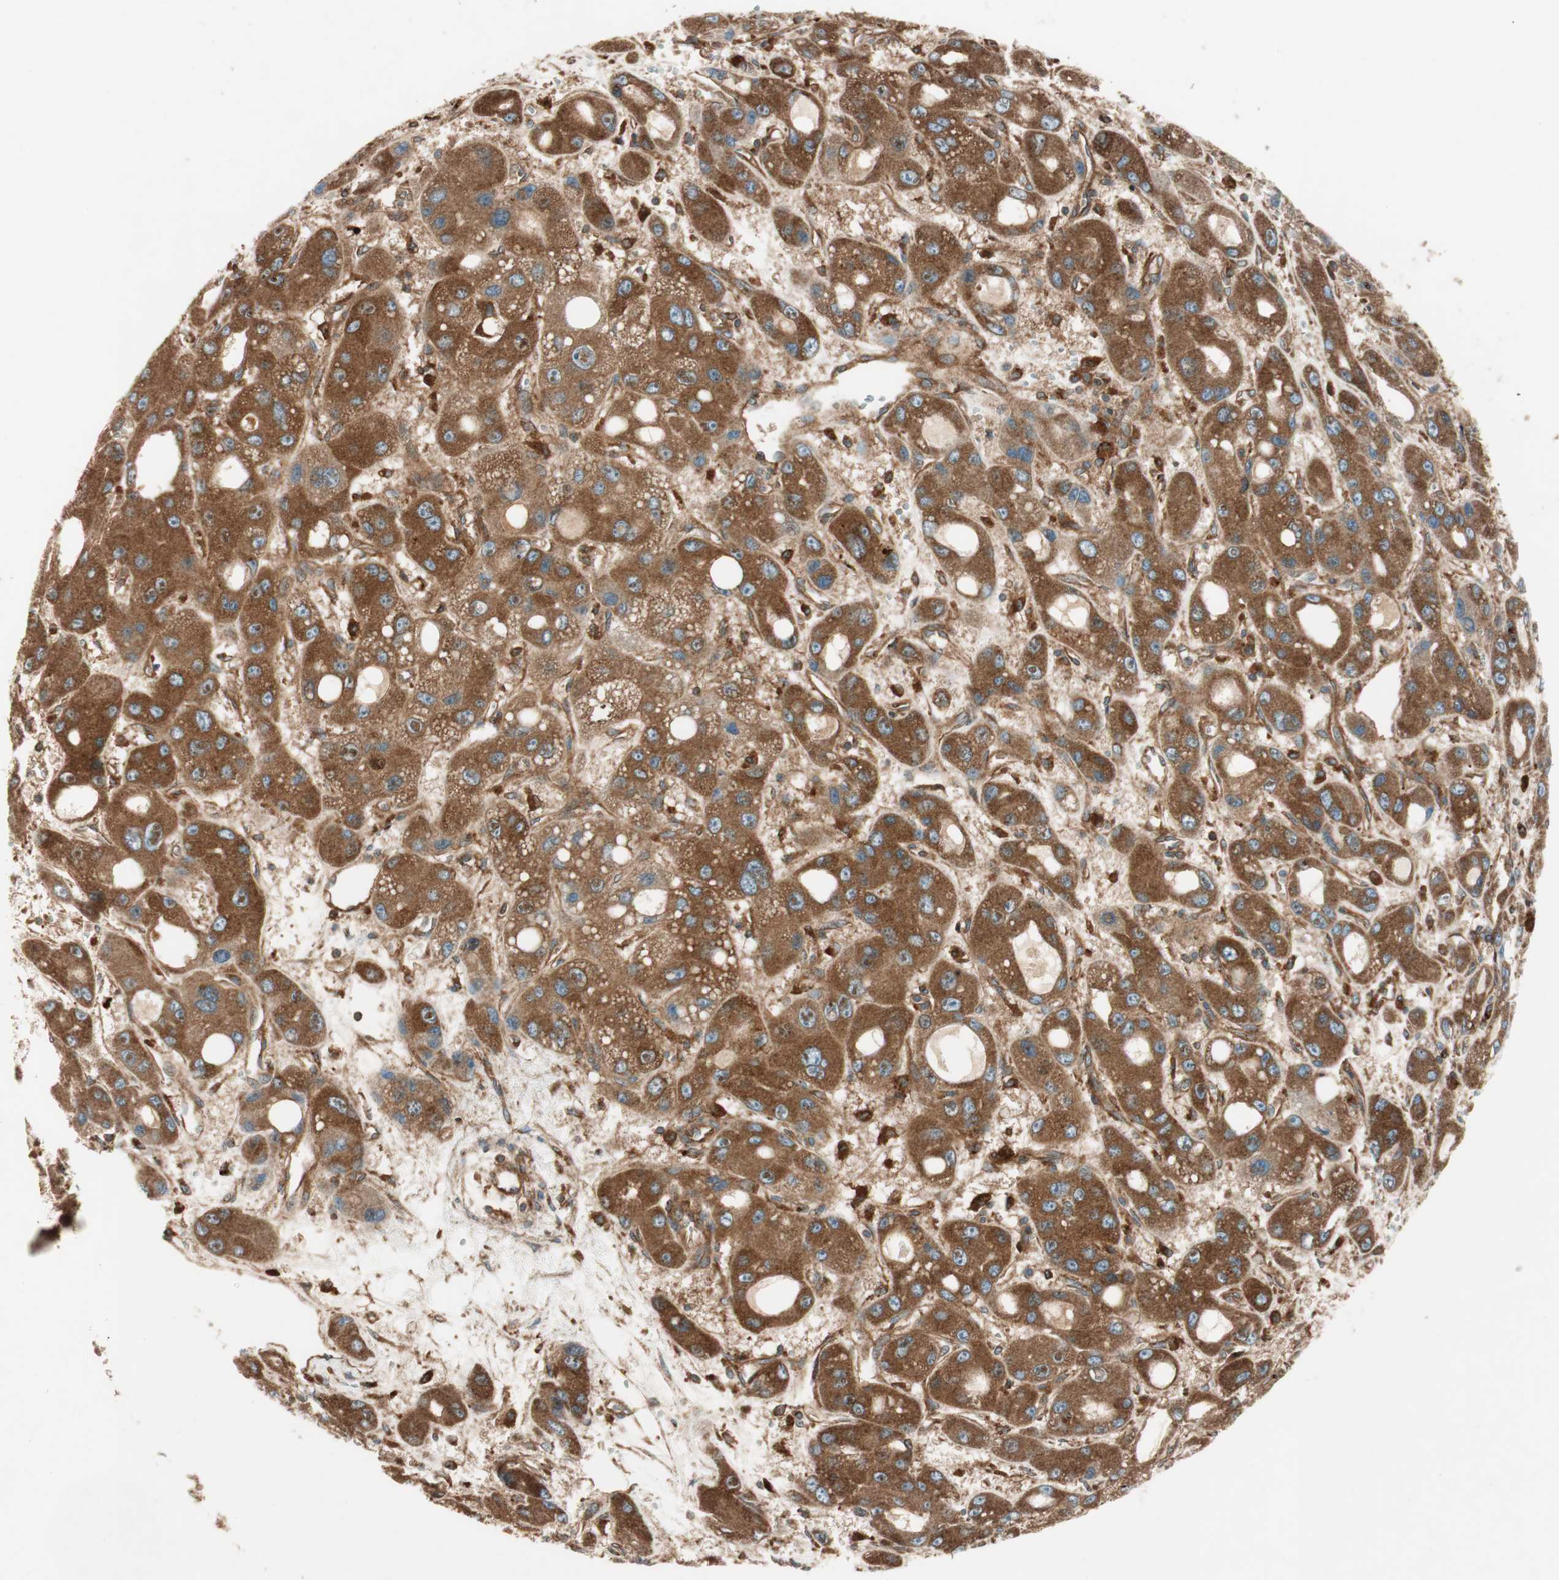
{"staining": {"intensity": "moderate", "quantity": ">75%", "location": "cytoplasmic/membranous"}, "tissue": "liver cancer", "cell_type": "Tumor cells", "image_type": "cancer", "snomed": [{"axis": "morphology", "description": "Carcinoma, Hepatocellular, NOS"}, {"axis": "topography", "description": "Liver"}], "caption": "IHC of liver cancer reveals medium levels of moderate cytoplasmic/membranous staining in approximately >75% of tumor cells.", "gene": "RAB5A", "patient": {"sex": "male", "age": 55}}